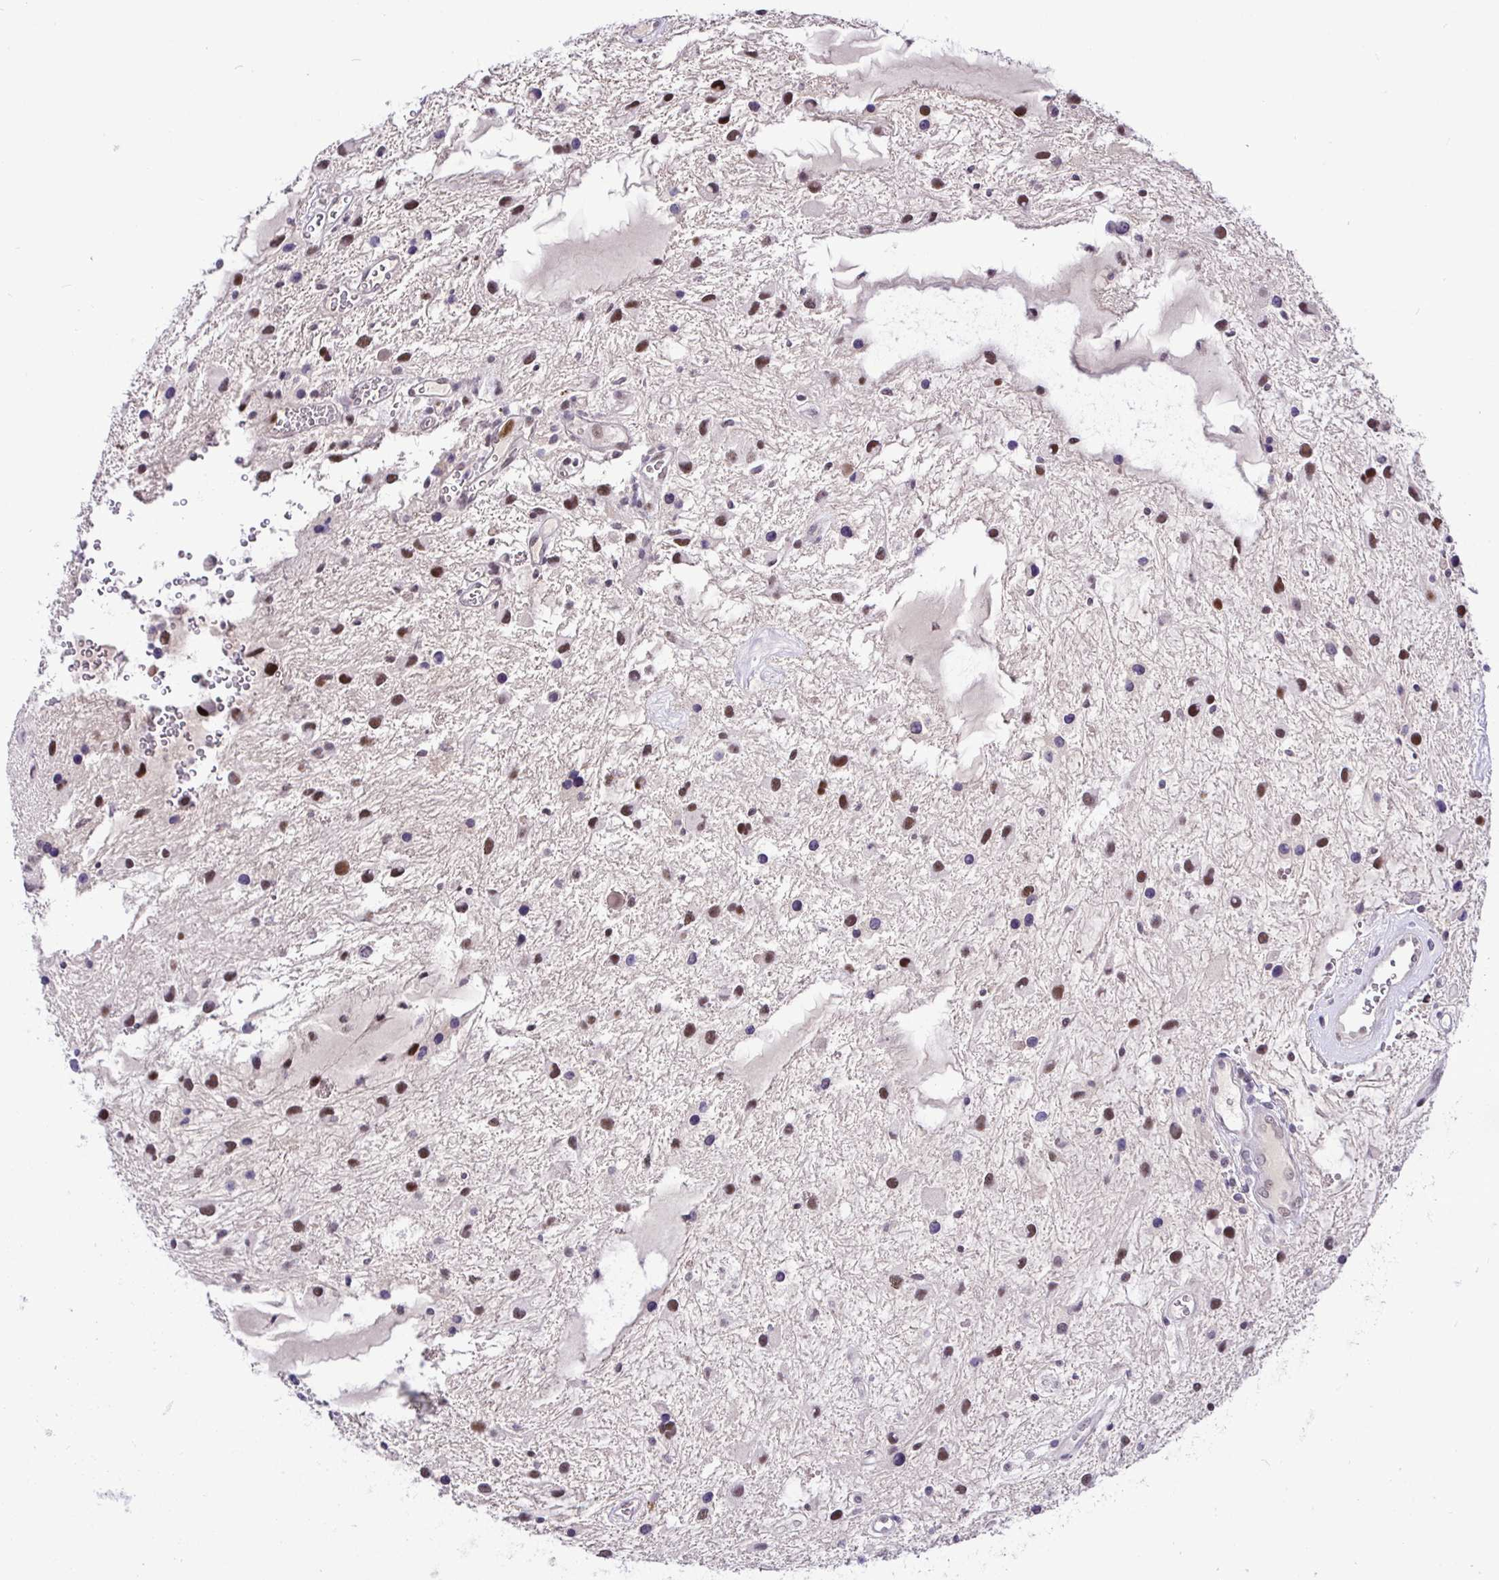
{"staining": {"intensity": "moderate", "quantity": "25%-75%", "location": "nuclear"}, "tissue": "glioma", "cell_type": "Tumor cells", "image_type": "cancer", "snomed": [{"axis": "morphology", "description": "Glioma, malignant, Low grade"}, {"axis": "topography", "description": "Cerebellum"}], "caption": "High-magnification brightfield microscopy of malignant low-grade glioma stained with DAB (brown) and counterstained with hematoxylin (blue). tumor cells exhibit moderate nuclear staining is appreciated in approximately25%-75% of cells. Using DAB (3,3'-diaminobenzidine) (brown) and hematoxylin (blue) stains, captured at high magnification using brightfield microscopy.", "gene": "NUP188", "patient": {"sex": "female", "age": 14}}